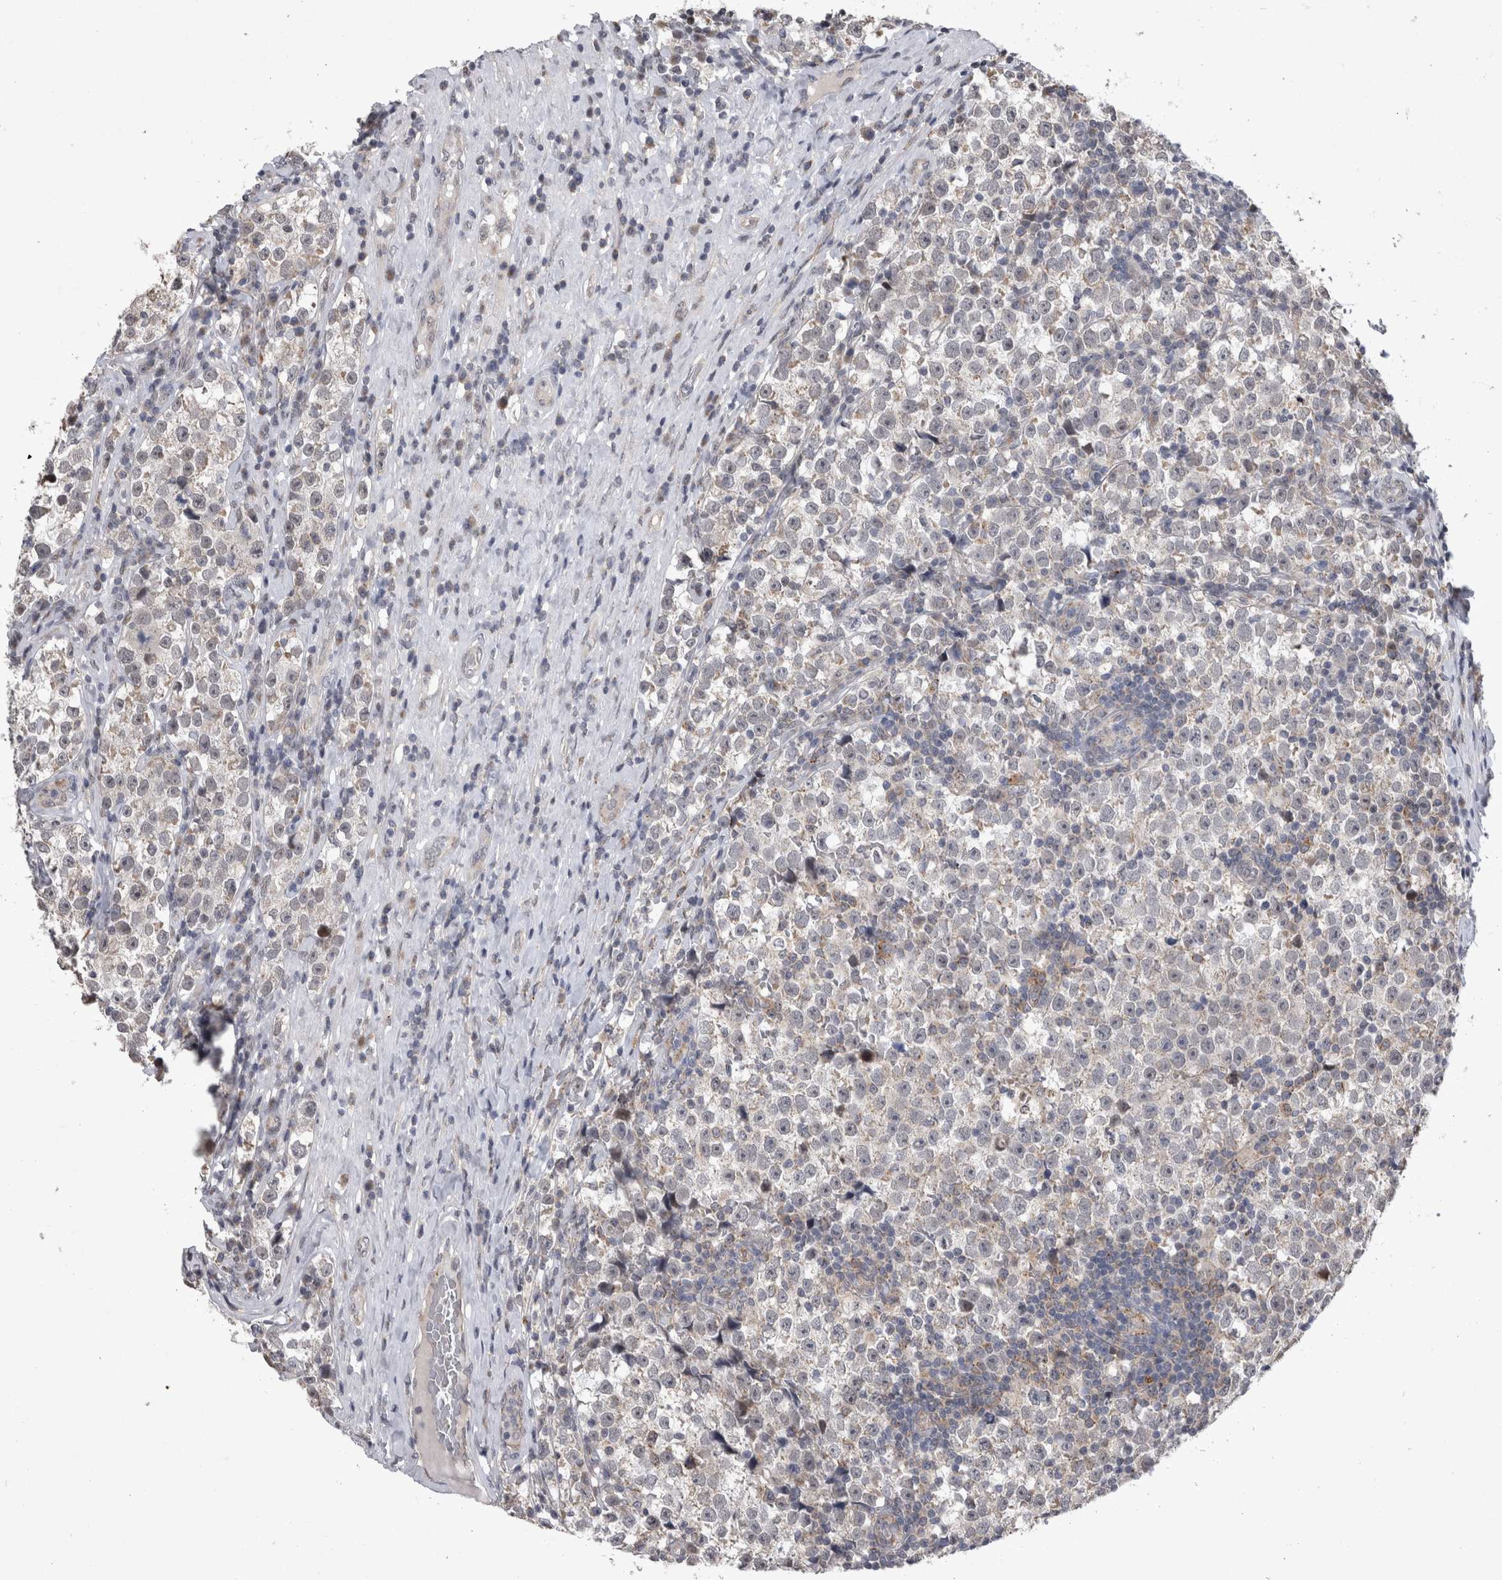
{"staining": {"intensity": "weak", "quantity": "<25%", "location": "cytoplasmic/membranous"}, "tissue": "testis cancer", "cell_type": "Tumor cells", "image_type": "cancer", "snomed": [{"axis": "morphology", "description": "Normal tissue, NOS"}, {"axis": "morphology", "description": "Seminoma, NOS"}, {"axis": "topography", "description": "Testis"}], "caption": "IHC of human testis cancer (seminoma) displays no positivity in tumor cells.", "gene": "IFI44", "patient": {"sex": "male", "age": 43}}